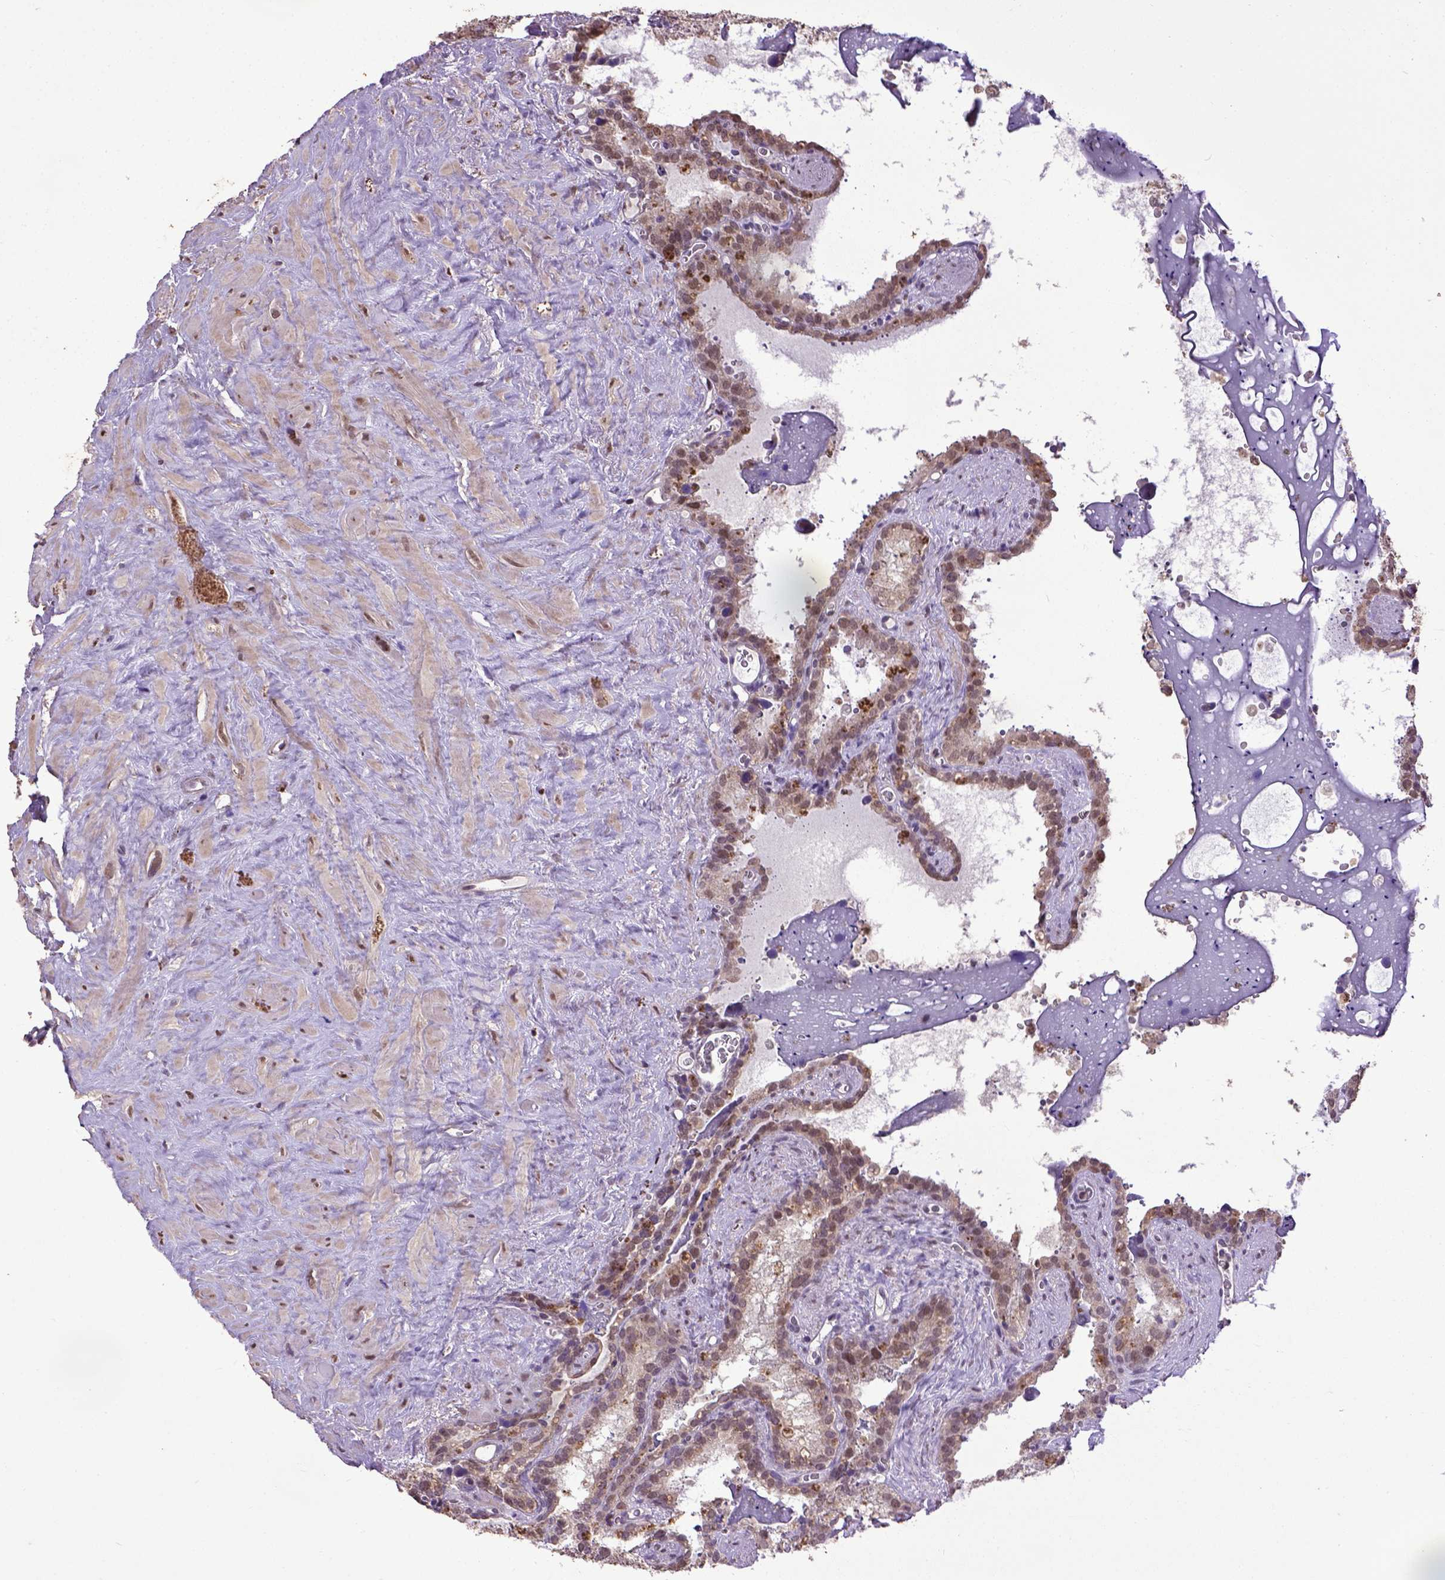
{"staining": {"intensity": "moderate", "quantity": ">75%", "location": "cytoplasmic/membranous,nuclear"}, "tissue": "seminal vesicle", "cell_type": "Glandular cells", "image_type": "normal", "snomed": [{"axis": "morphology", "description": "Normal tissue, NOS"}, {"axis": "topography", "description": "Prostate"}, {"axis": "topography", "description": "Seminal veicle"}], "caption": "Seminal vesicle stained with IHC shows moderate cytoplasmic/membranous,nuclear expression in approximately >75% of glandular cells. Immunohistochemistry stains the protein in brown and the nuclei are stained blue.", "gene": "UBA3", "patient": {"sex": "male", "age": 71}}